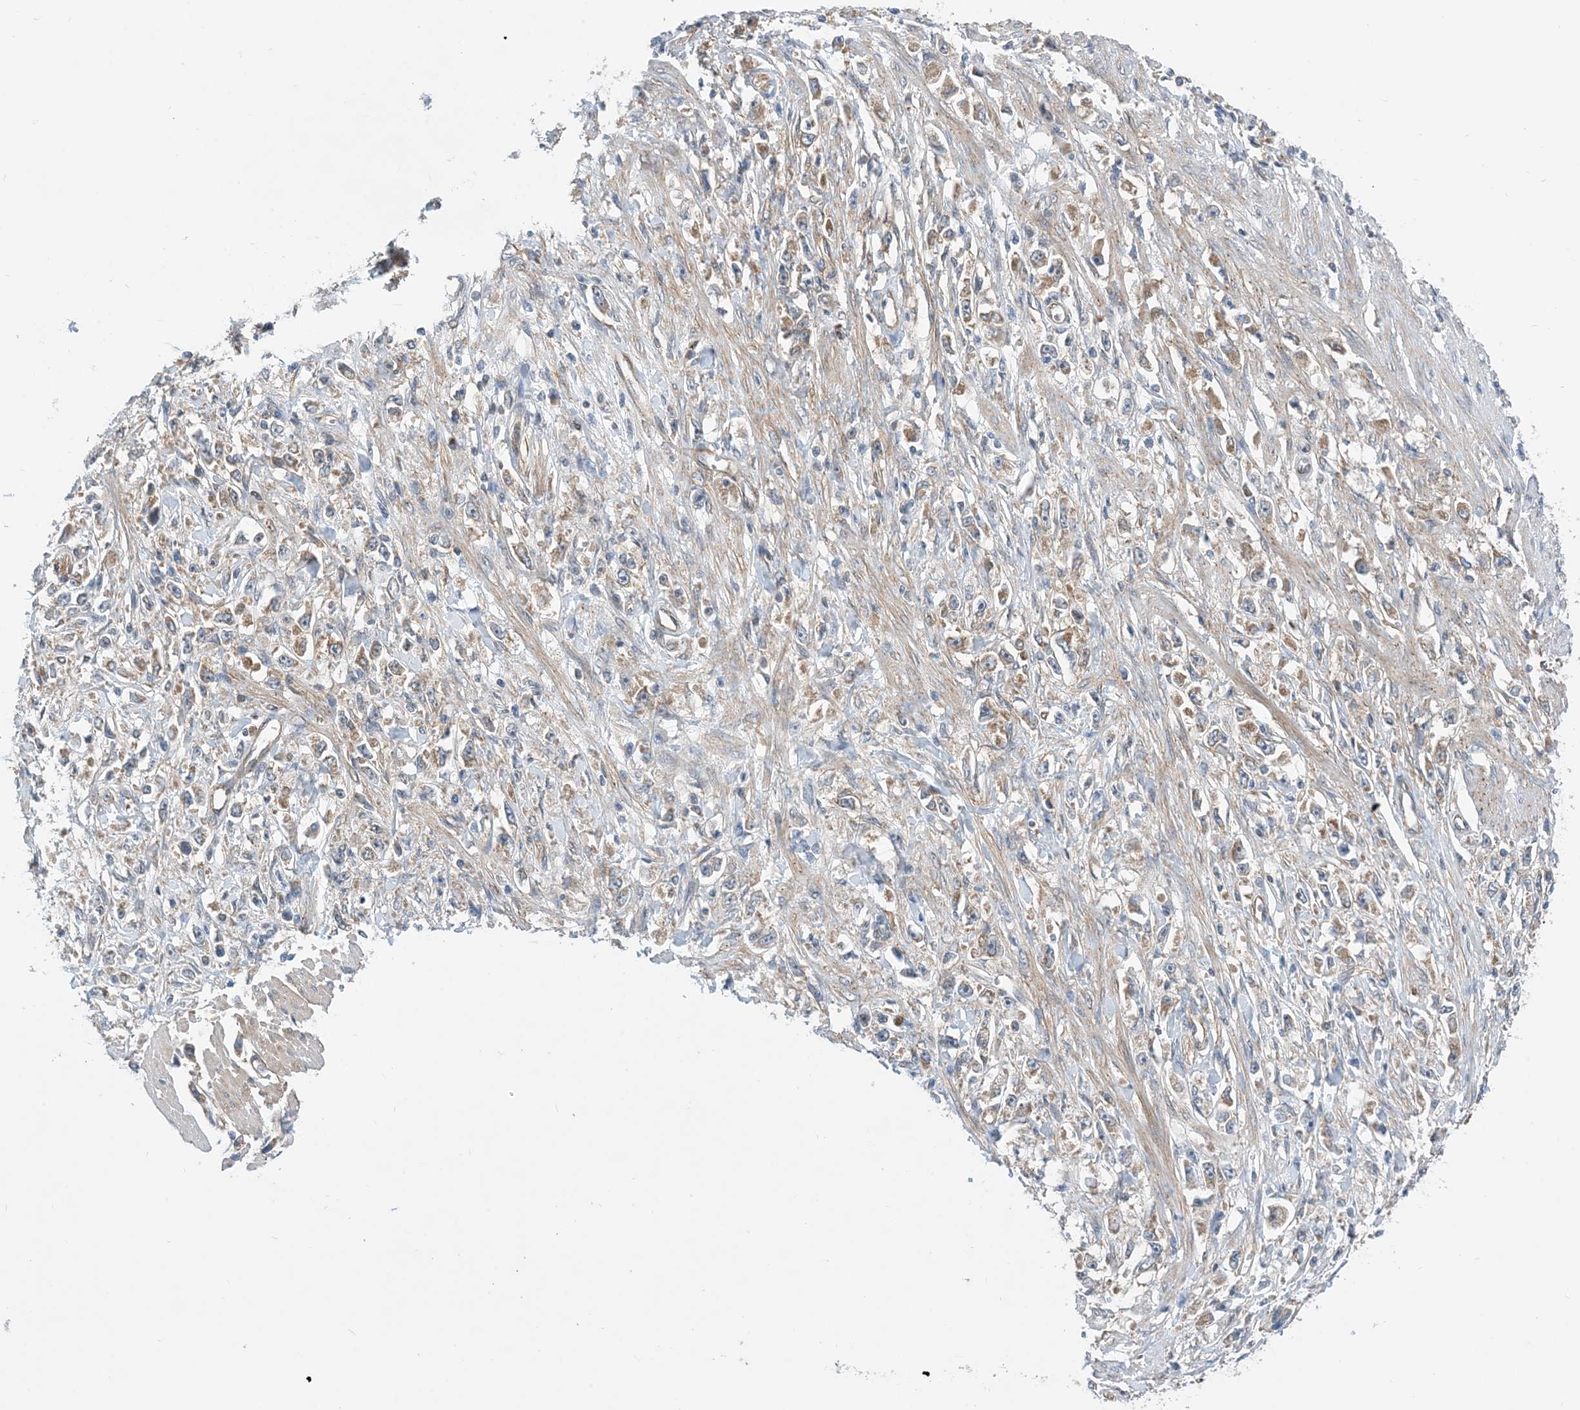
{"staining": {"intensity": "moderate", "quantity": "25%-75%", "location": "cytoplasmic/membranous"}, "tissue": "stomach cancer", "cell_type": "Tumor cells", "image_type": "cancer", "snomed": [{"axis": "morphology", "description": "Adenocarcinoma, NOS"}, {"axis": "topography", "description": "Stomach"}], "caption": "An image of human stomach adenocarcinoma stained for a protein demonstrates moderate cytoplasmic/membranous brown staining in tumor cells.", "gene": "EHBP1", "patient": {"sex": "female", "age": 59}}